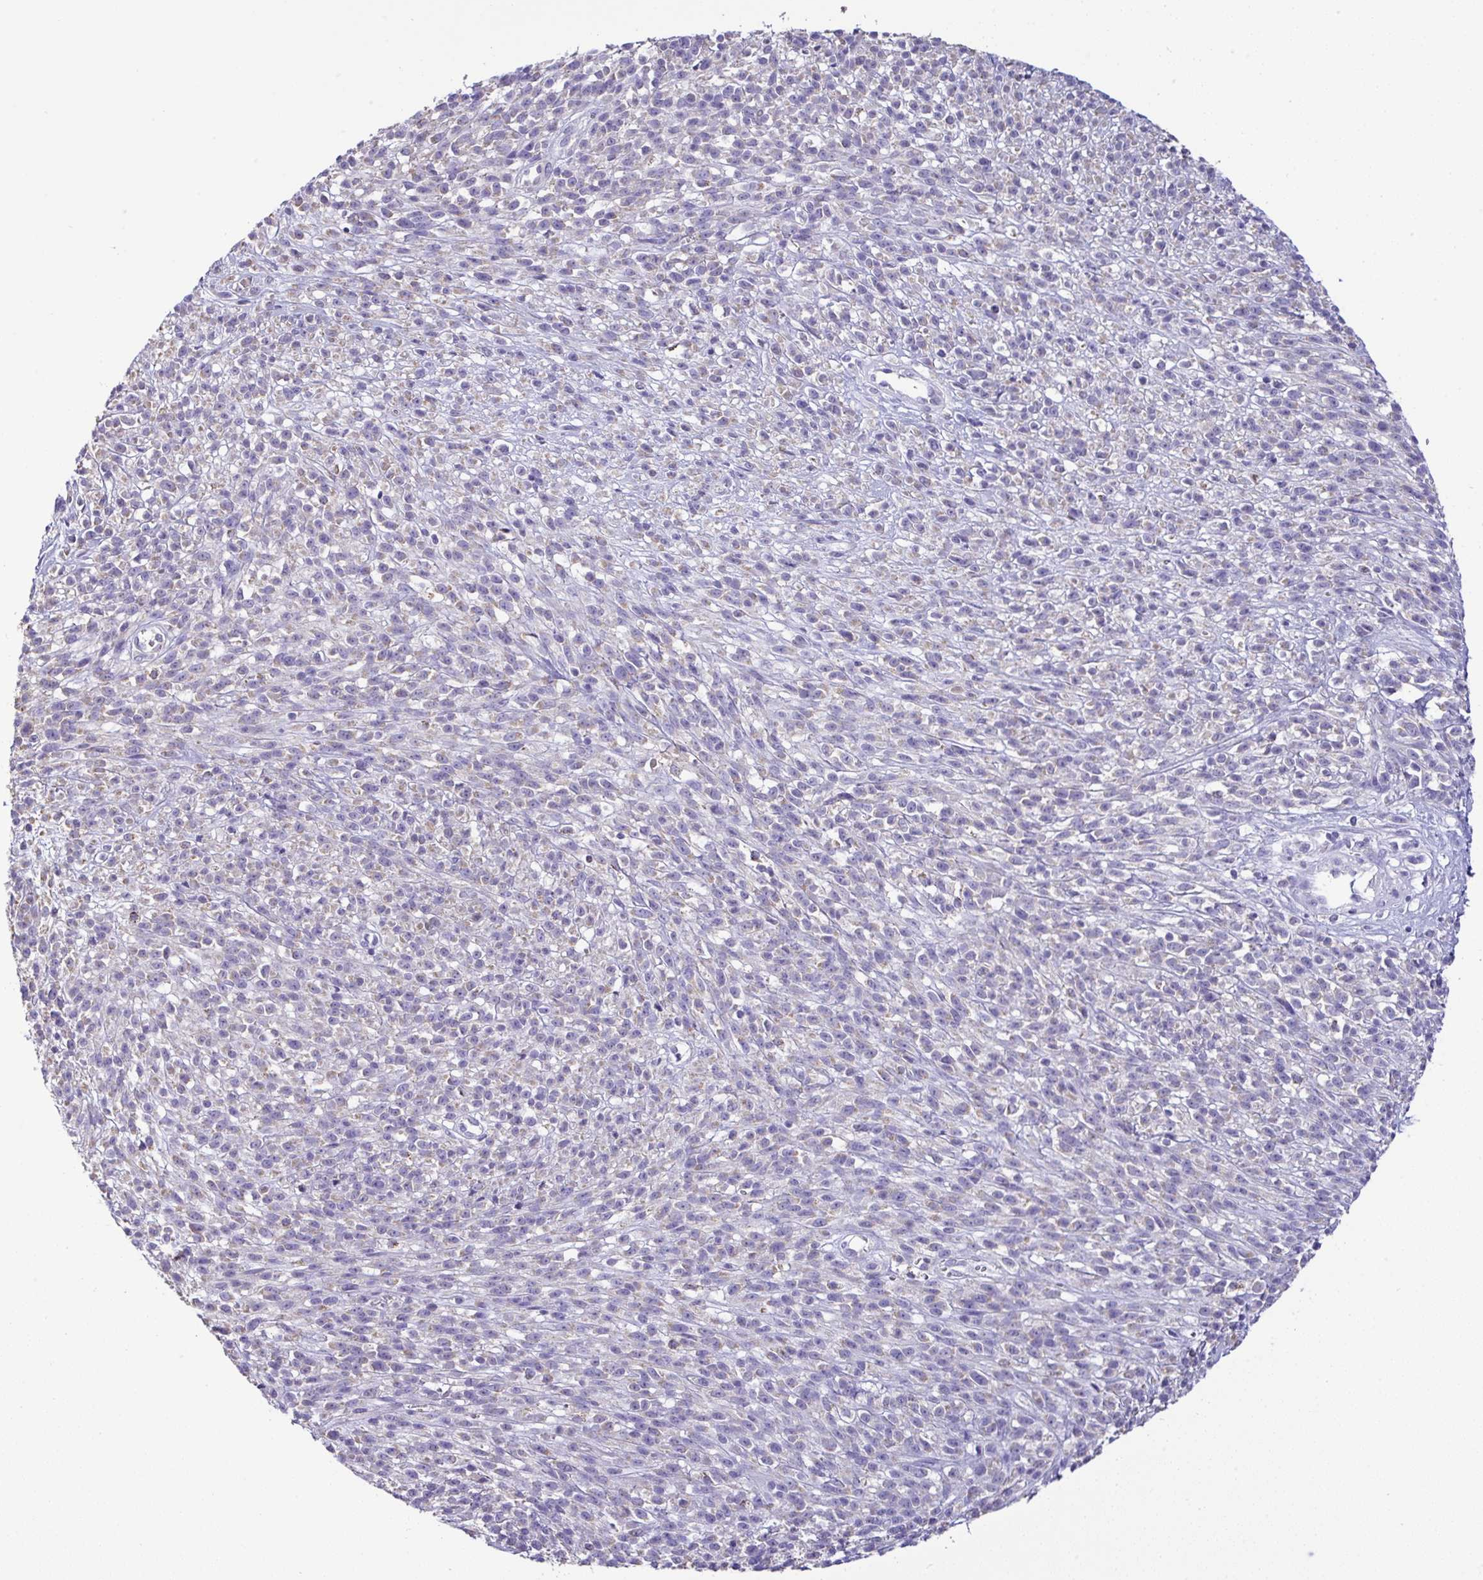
{"staining": {"intensity": "weak", "quantity": "25%-75%", "location": "cytoplasmic/membranous"}, "tissue": "melanoma", "cell_type": "Tumor cells", "image_type": "cancer", "snomed": [{"axis": "morphology", "description": "Malignant melanoma, NOS"}, {"axis": "topography", "description": "Skin"}, {"axis": "topography", "description": "Skin of trunk"}], "caption": "Melanoma stained with DAB (3,3'-diaminobenzidine) immunohistochemistry demonstrates low levels of weak cytoplasmic/membranous expression in approximately 25%-75% of tumor cells.", "gene": "ST8SIA2", "patient": {"sex": "male", "age": 74}}